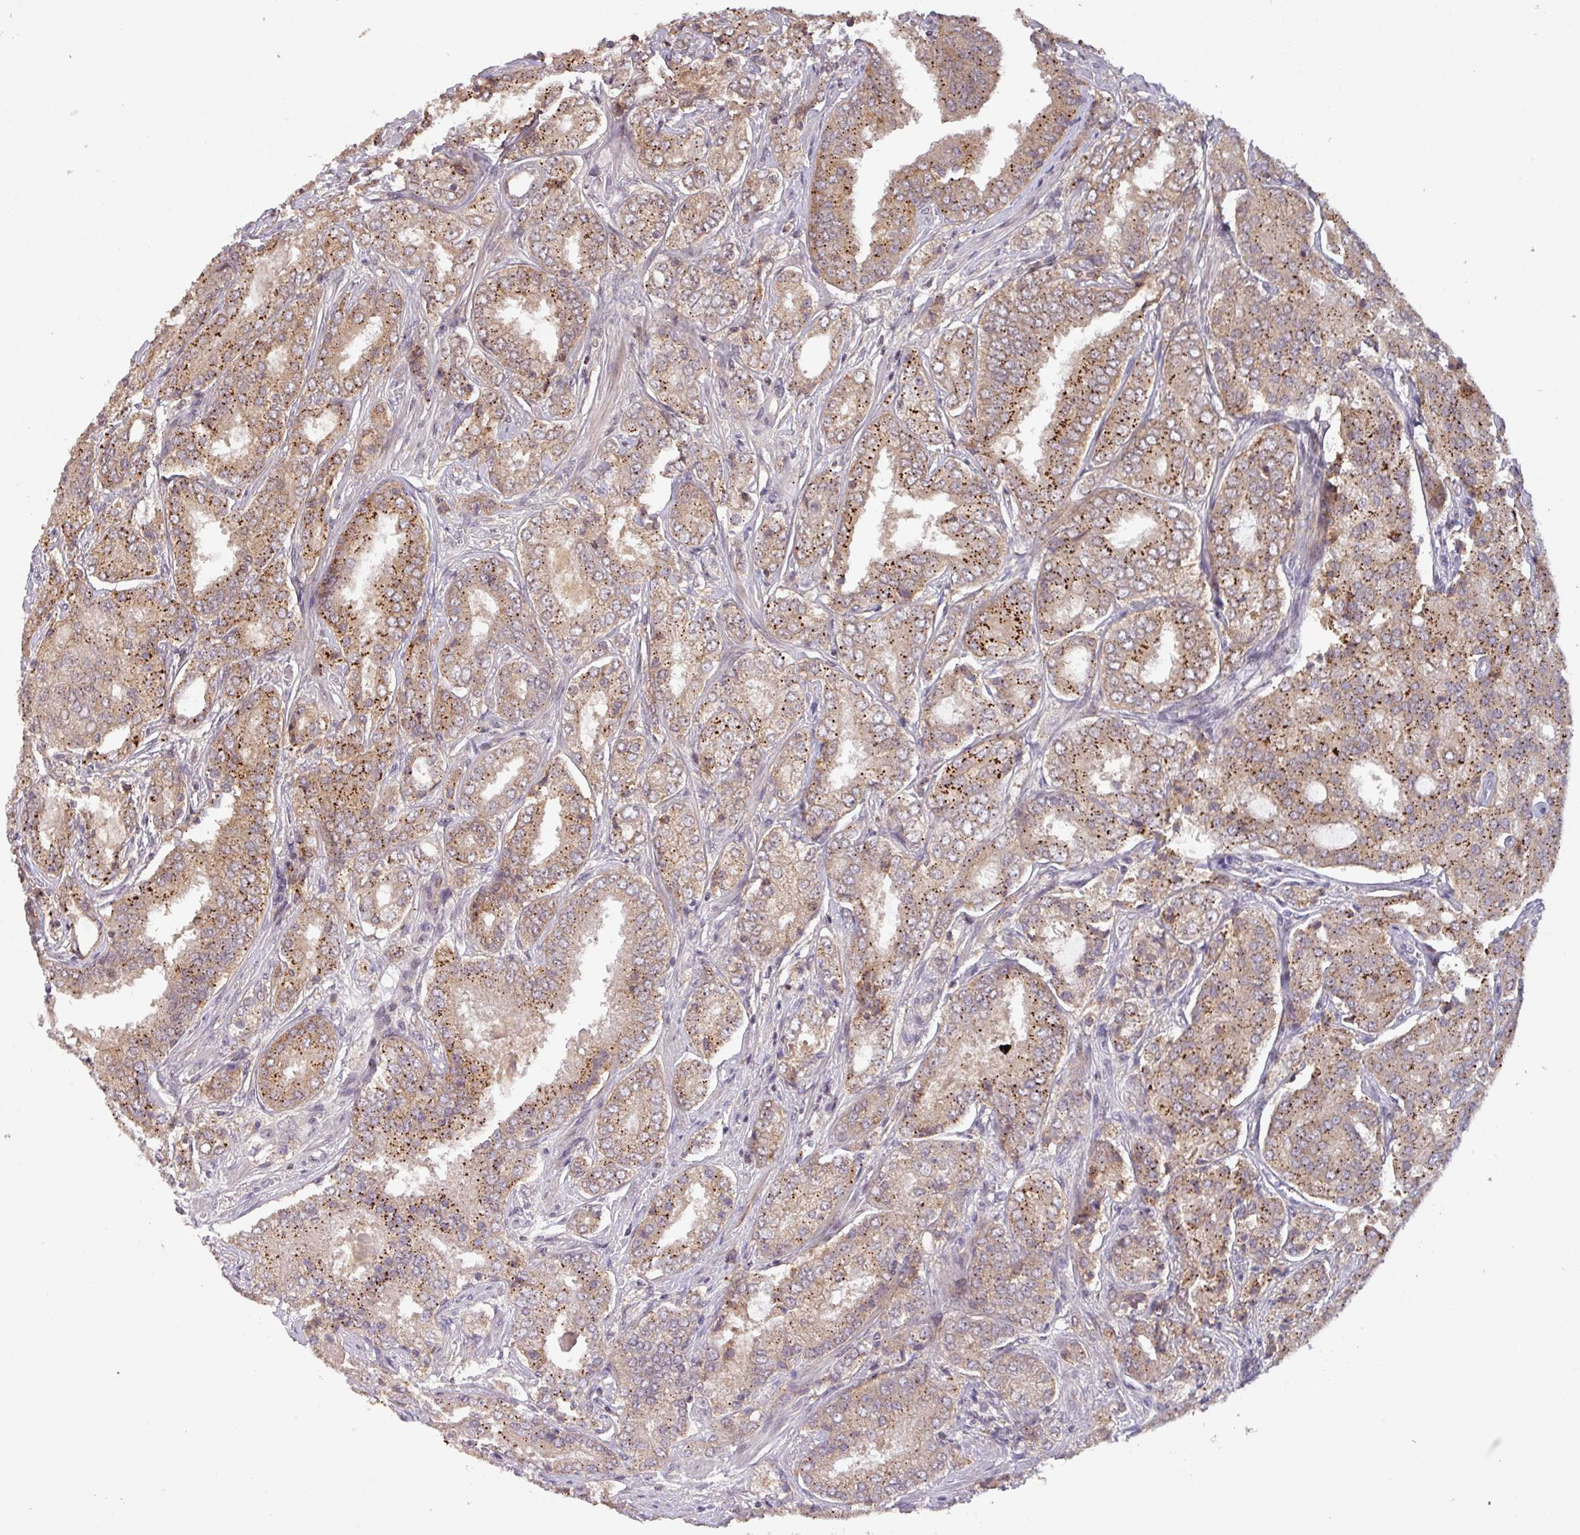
{"staining": {"intensity": "moderate", "quantity": ">75%", "location": "cytoplasmic/membranous"}, "tissue": "prostate cancer", "cell_type": "Tumor cells", "image_type": "cancer", "snomed": [{"axis": "morphology", "description": "Adenocarcinoma, High grade"}, {"axis": "topography", "description": "Prostate"}], "caption": "The micrograph demonstrates staining of high-grade adenocarcinoma (prostate), revealing moderate cytoplasmic/membranous protein staining (brown color) within tumor cells.", "gene": "ZBTB14", "patient": {"sex": "male", "age": 63}}